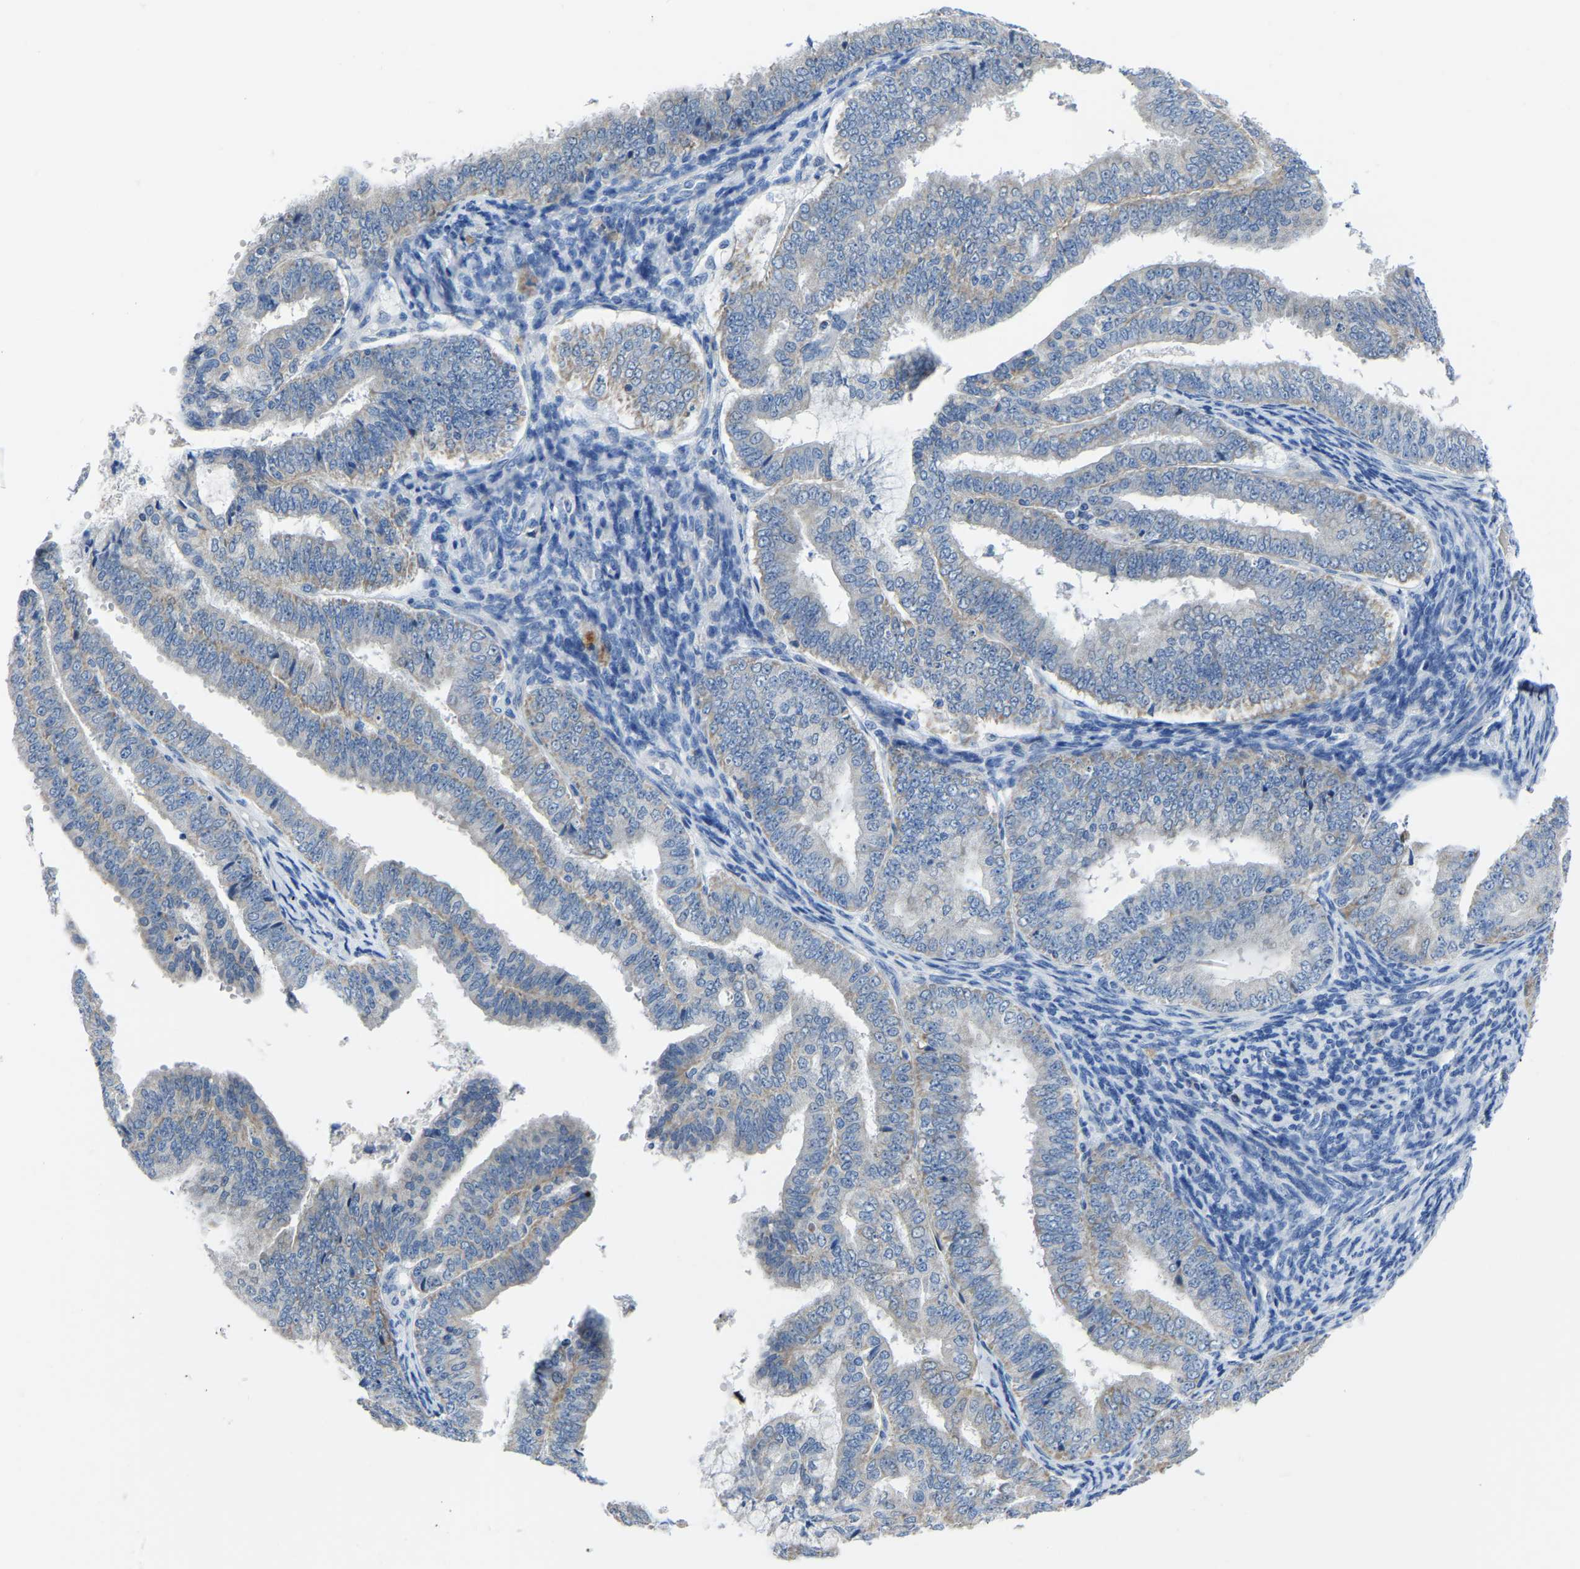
{"staining": {"intensity": "negative", "quantity": "none", "location": "none"}, "tissue": "endometrial cancer", "cell_type": "Tumor cells", "image_type": "cancer", "snomed": [{"axis": "morphology", "description": "Adenocarcinoma, NOS"}, {"axis": "topography", "description": "Endometrium"}], "caption": "Immunohistochemistry (IHC) of human adenocarcinoma (endometrial) reveals no expression in tumor cells.", "gene": "ETFA", "patient": {"sex": "female", "age": 63}}